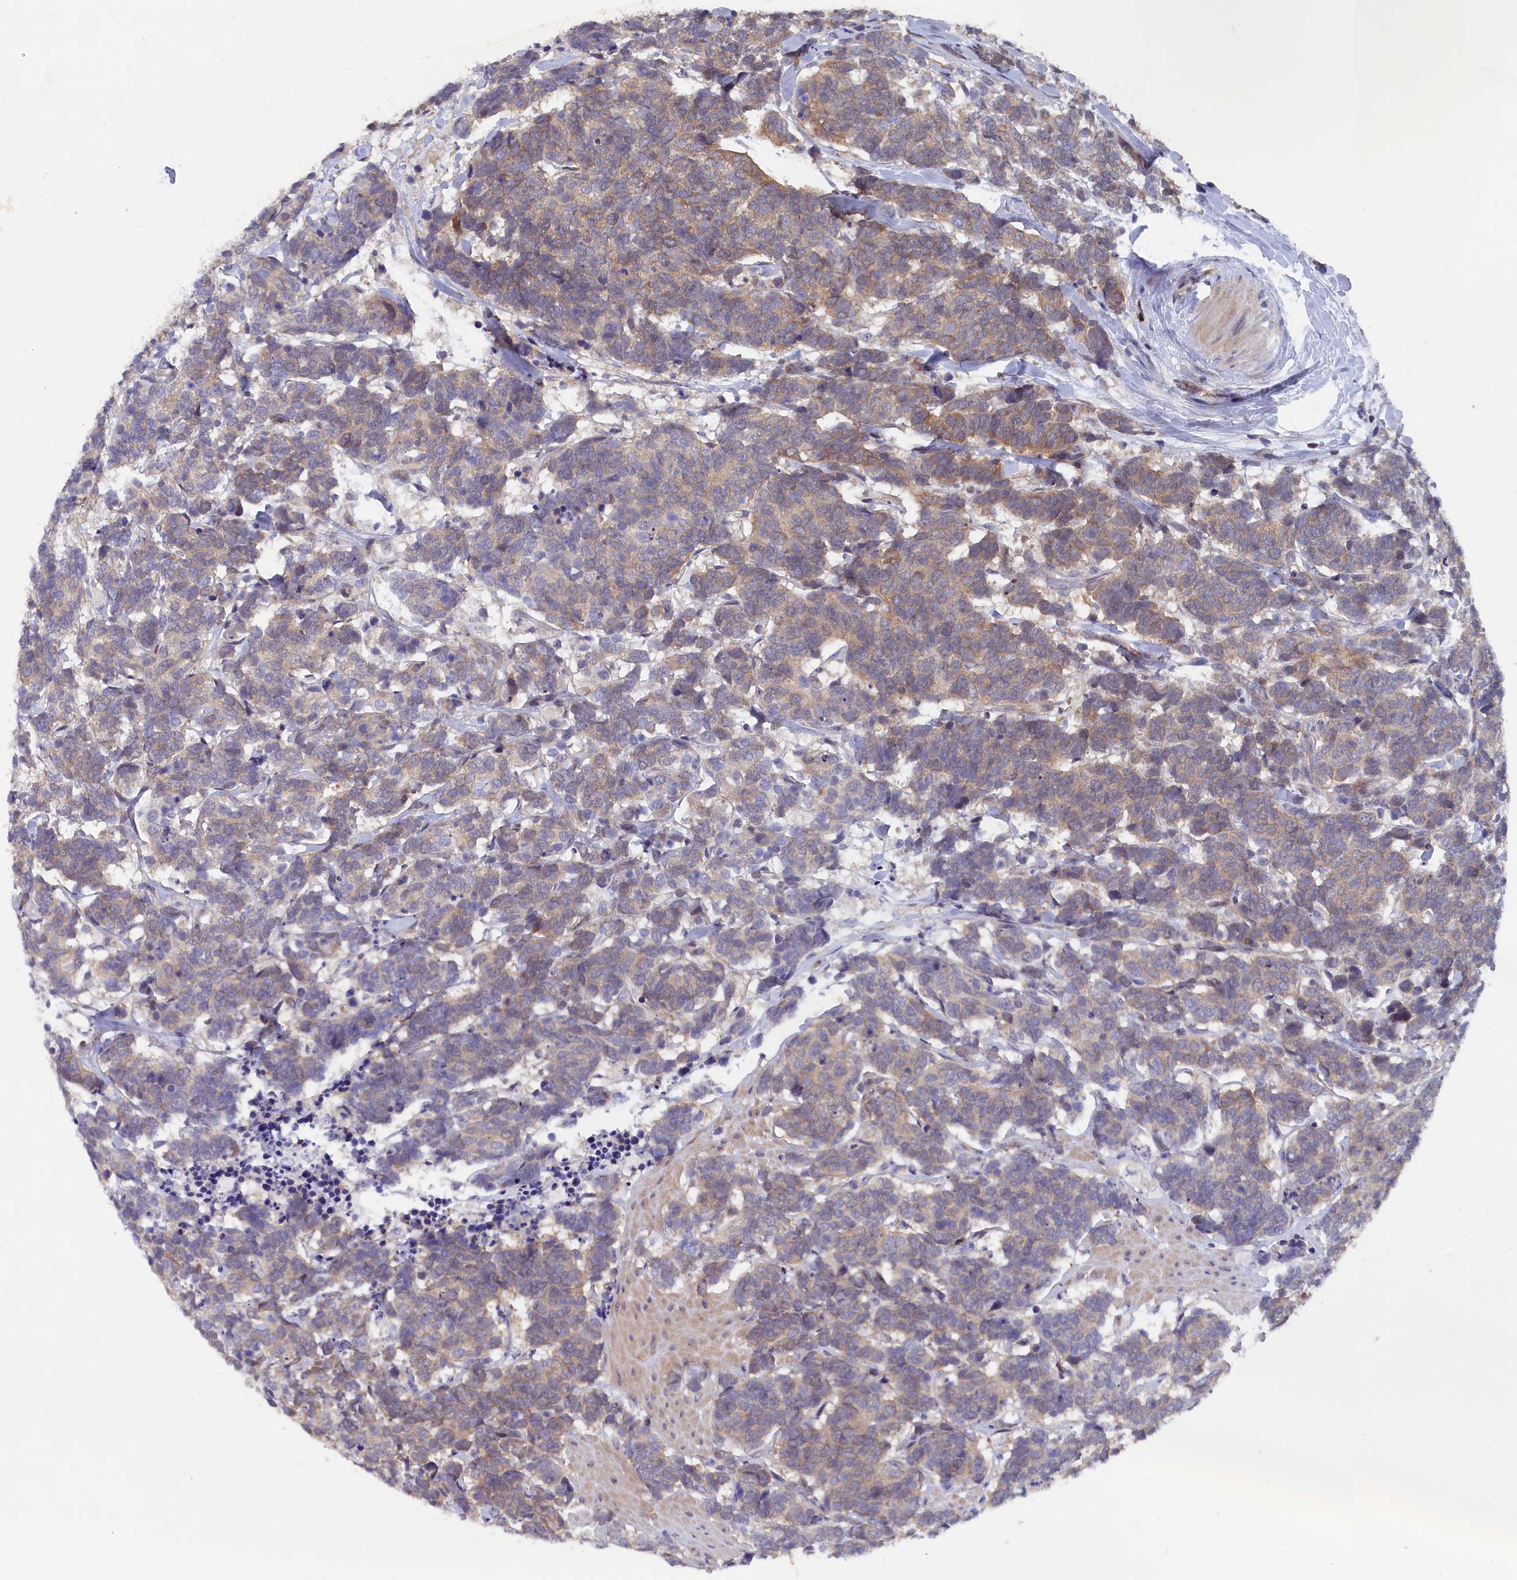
{"staining": {"intensity": "weak", "quantity": ">75%", "location": "cytoplasmic/membranous"}, "tissue": "carcinoid", "cell_type": "Tumor cells", "image_type": "cancer", "snomed": [{"axis": "morphology", "description": "Carcinoma, NOS"}, {"axis": "morphology", "description": "Carcinoid, malignant, NOS"}, {"axis": "topography", "description": "Urinary bladder"}], "caption": "Immunohistochemical staining of carcinoid reveals weak cytoplasmic/membranous protein staining in about >75% of tumor cells.", "gene": "JPT2", "patient": {"sex": "male", "age": 57}}